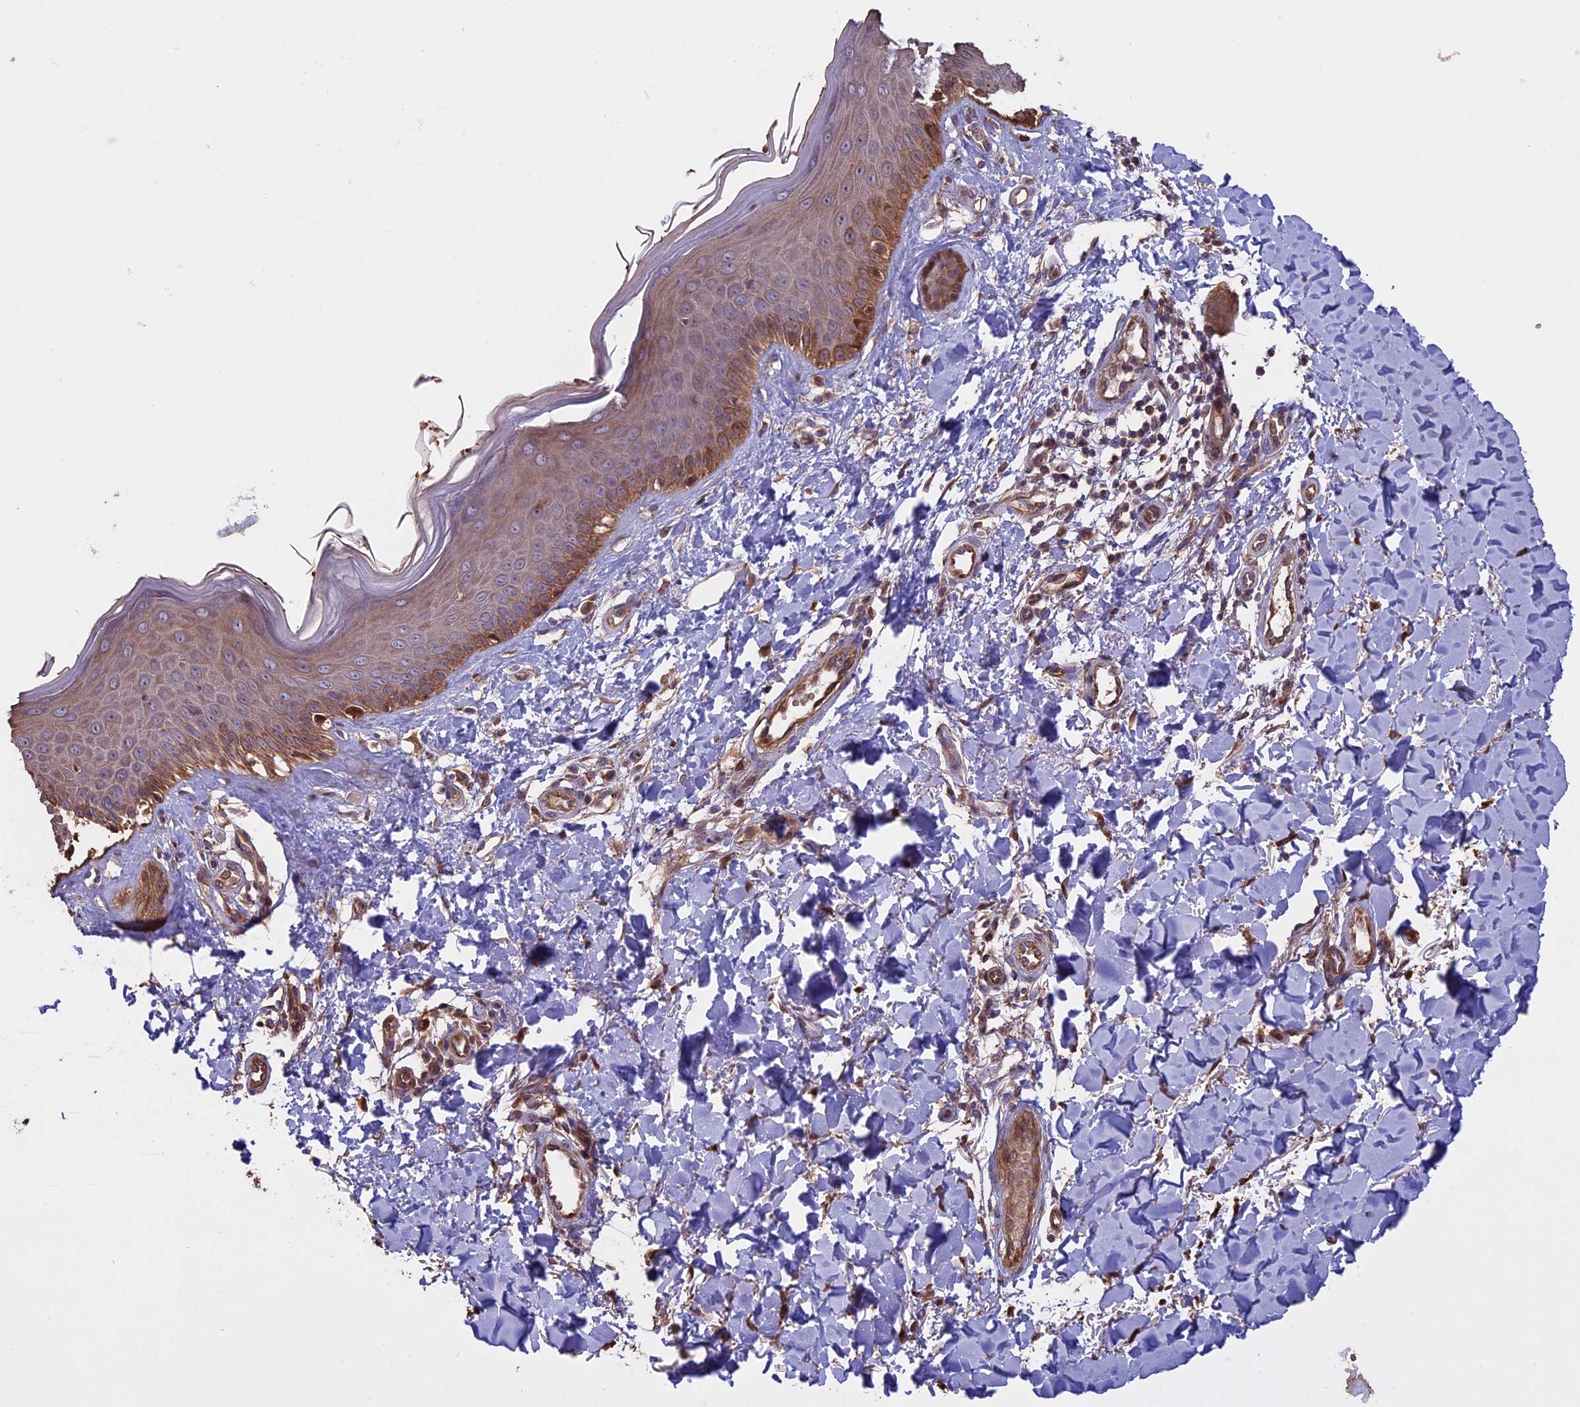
{"staining": {"intensity": "moderate", "quantity": "25%-75%", "location": "cytoplasmic/membranous,nuclear"}, "tissue": "skin", "cell_type": "Fibroblasts", "image_type": "normal", "snomed": [{"axis": "morphology", "description": "Normal tissue, NOS"}, {"axis": "topography", "description": "Skin"}], "caption": "Fibroblasts show moderate cytoplasmic/membranous,nuclear positivity in approximately 25%-75% of cells in normal skin. The protein is stained brown, and the nuclei are stained in blue (DAB (3,3'-diaminobenzidine) IHC with brightfield microscopy, high magnification).", "gene": "VWA3A", "patient": {"sex": "male", "age": 52}}